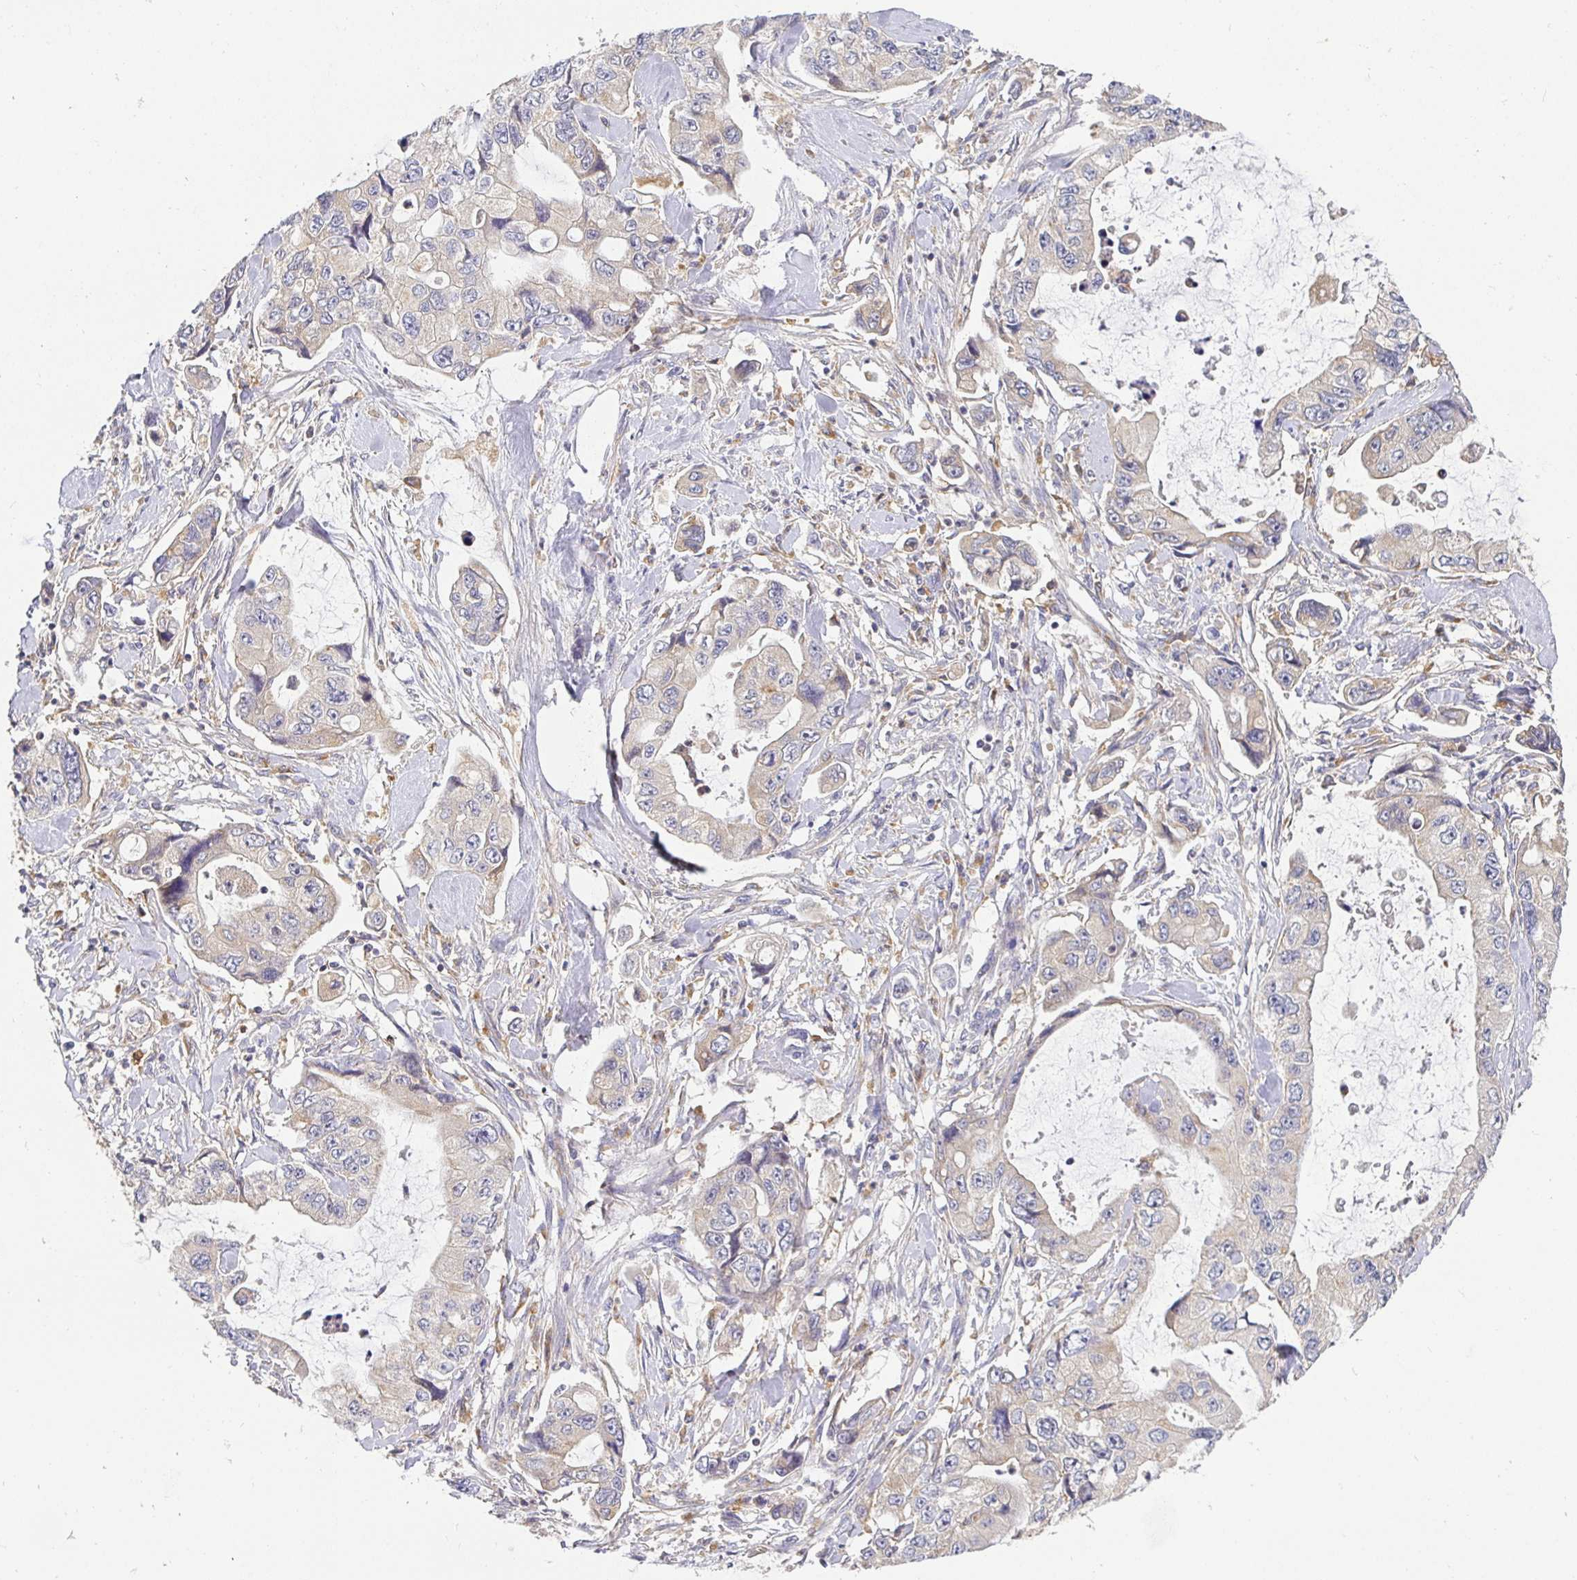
{"staining": {"intensity": "negative", "quantity": "none", "location": "none"}, "tissue": "stomach cancer", "cell_type": "Tumor cells", "image_type": "cancer", "snomed": [{"axis": "morphology", "description": "Adenocarcinoma, NOS"}, {"axis": "topography", "description": "Pancreas"}, {"axis": "topography", "description": "Stomach, upper"}, {"axis": "topography", "description": "Stomach"}], "caption": "DAB immunohistochemical staining of stomach adenocarcinoma displays no significant positivity in tumor cells. The staining was performed using DAB to visualize the protein expression in brown, while the nuclei were stained in blue with hematoxylin (Magnification: 20x).", "gene": "ATP6V1F", "patient": {"sex": "male", "age": 77}}